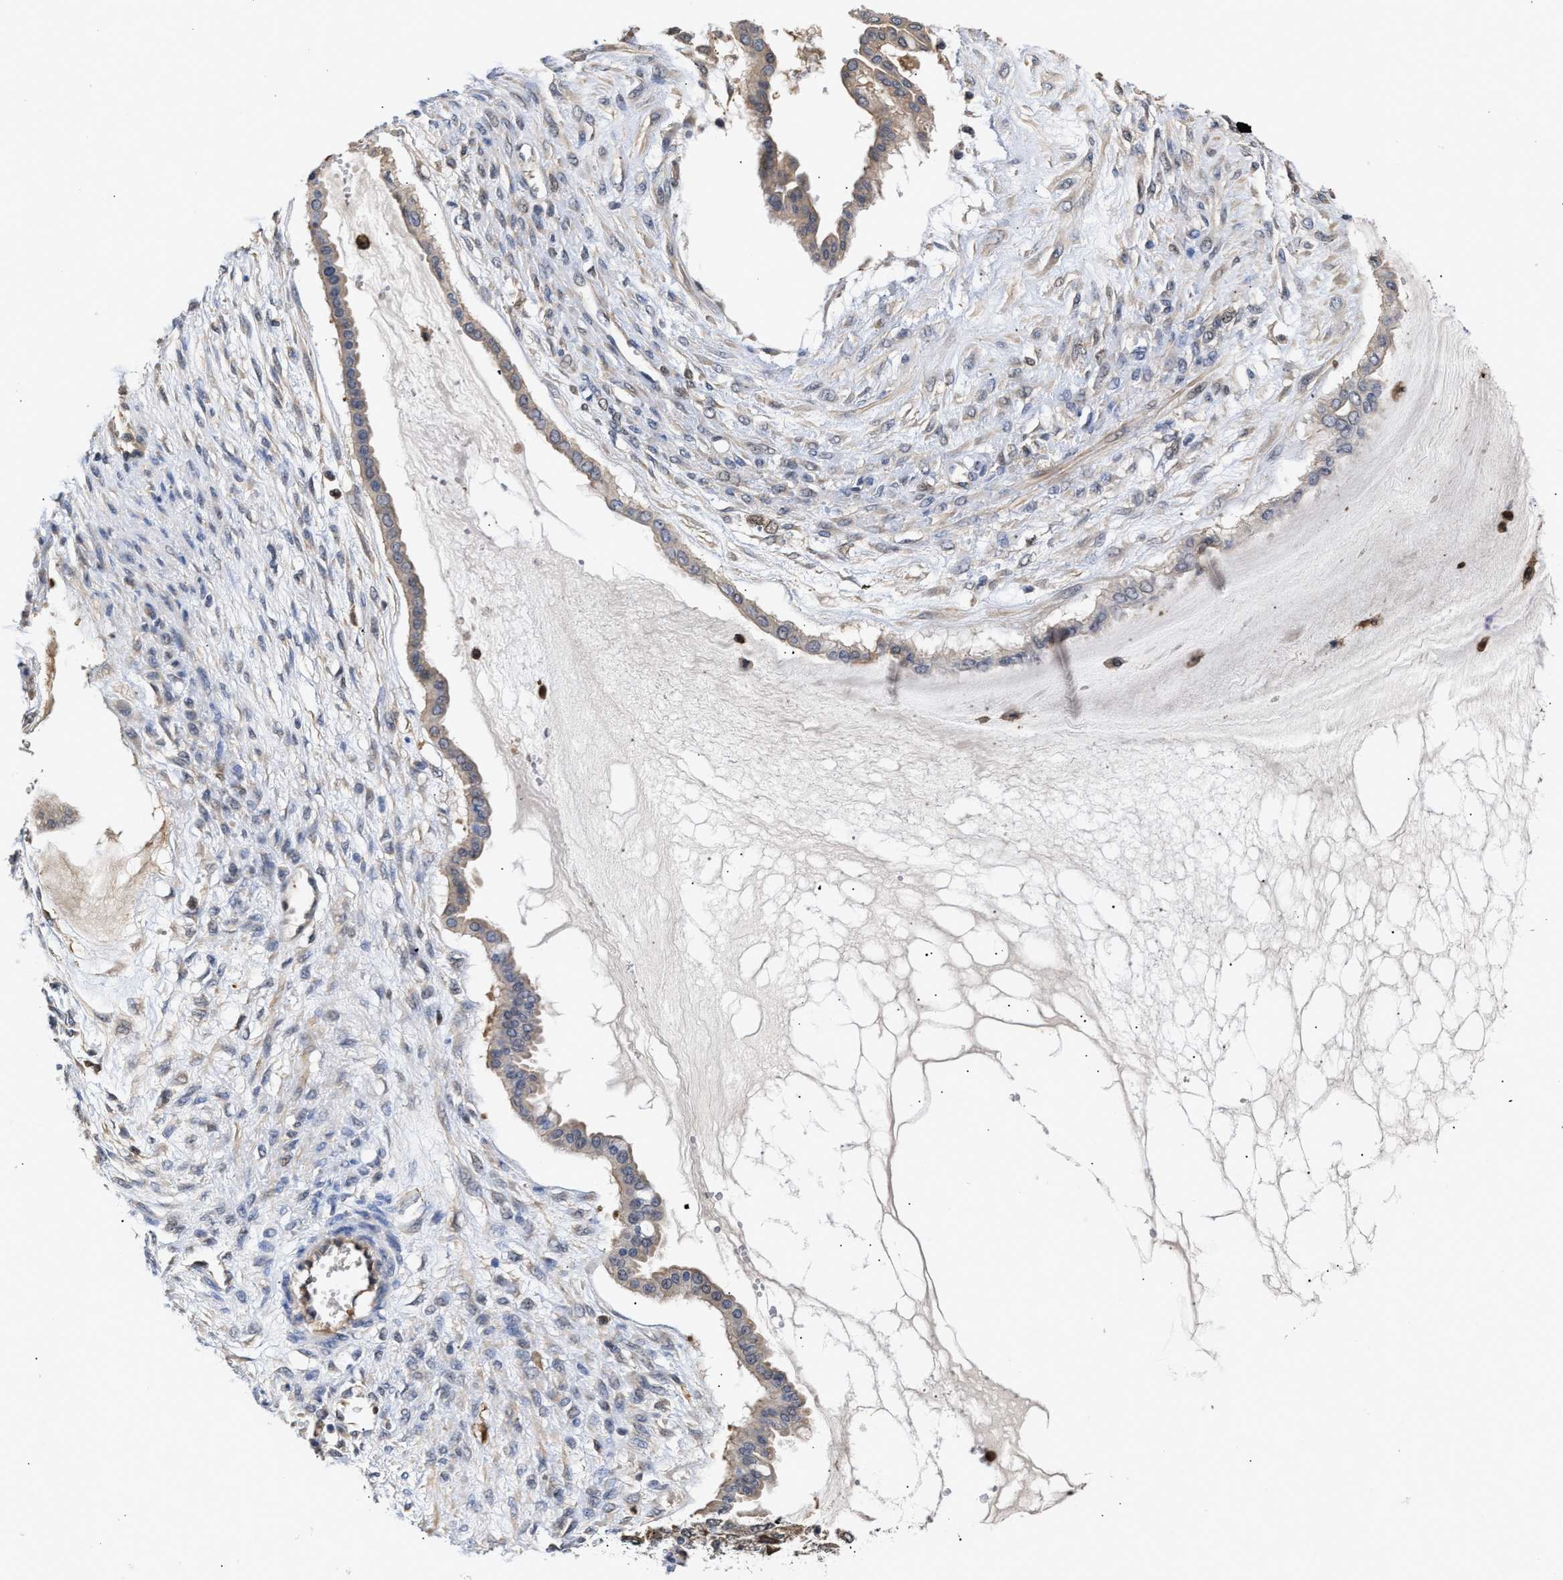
{"staining": {"intensity": "weak", "quantity": "25%-75%", "location": "cytoplasmic/membranous"}, "tissue": "ovarian cancer", "cell_type": "Tumor cells", "image_type": "cancer", "snomed": [{"axis": "morphology", "description": "Cystadenocarcinoma, mucinous, NOS"}, {"axis": "topography", "description": "Ovary"}], "caption": "Approximately 25%-75% of tumor cells in ovarian cancer (mucinous cystadenocarcinoma) display weak cytoplasmic/membranous protein expression as visualized by brown immunohistochemical staining.", "gene": "KLHDC1", "patient": {"sex": "female", "age": 73}}